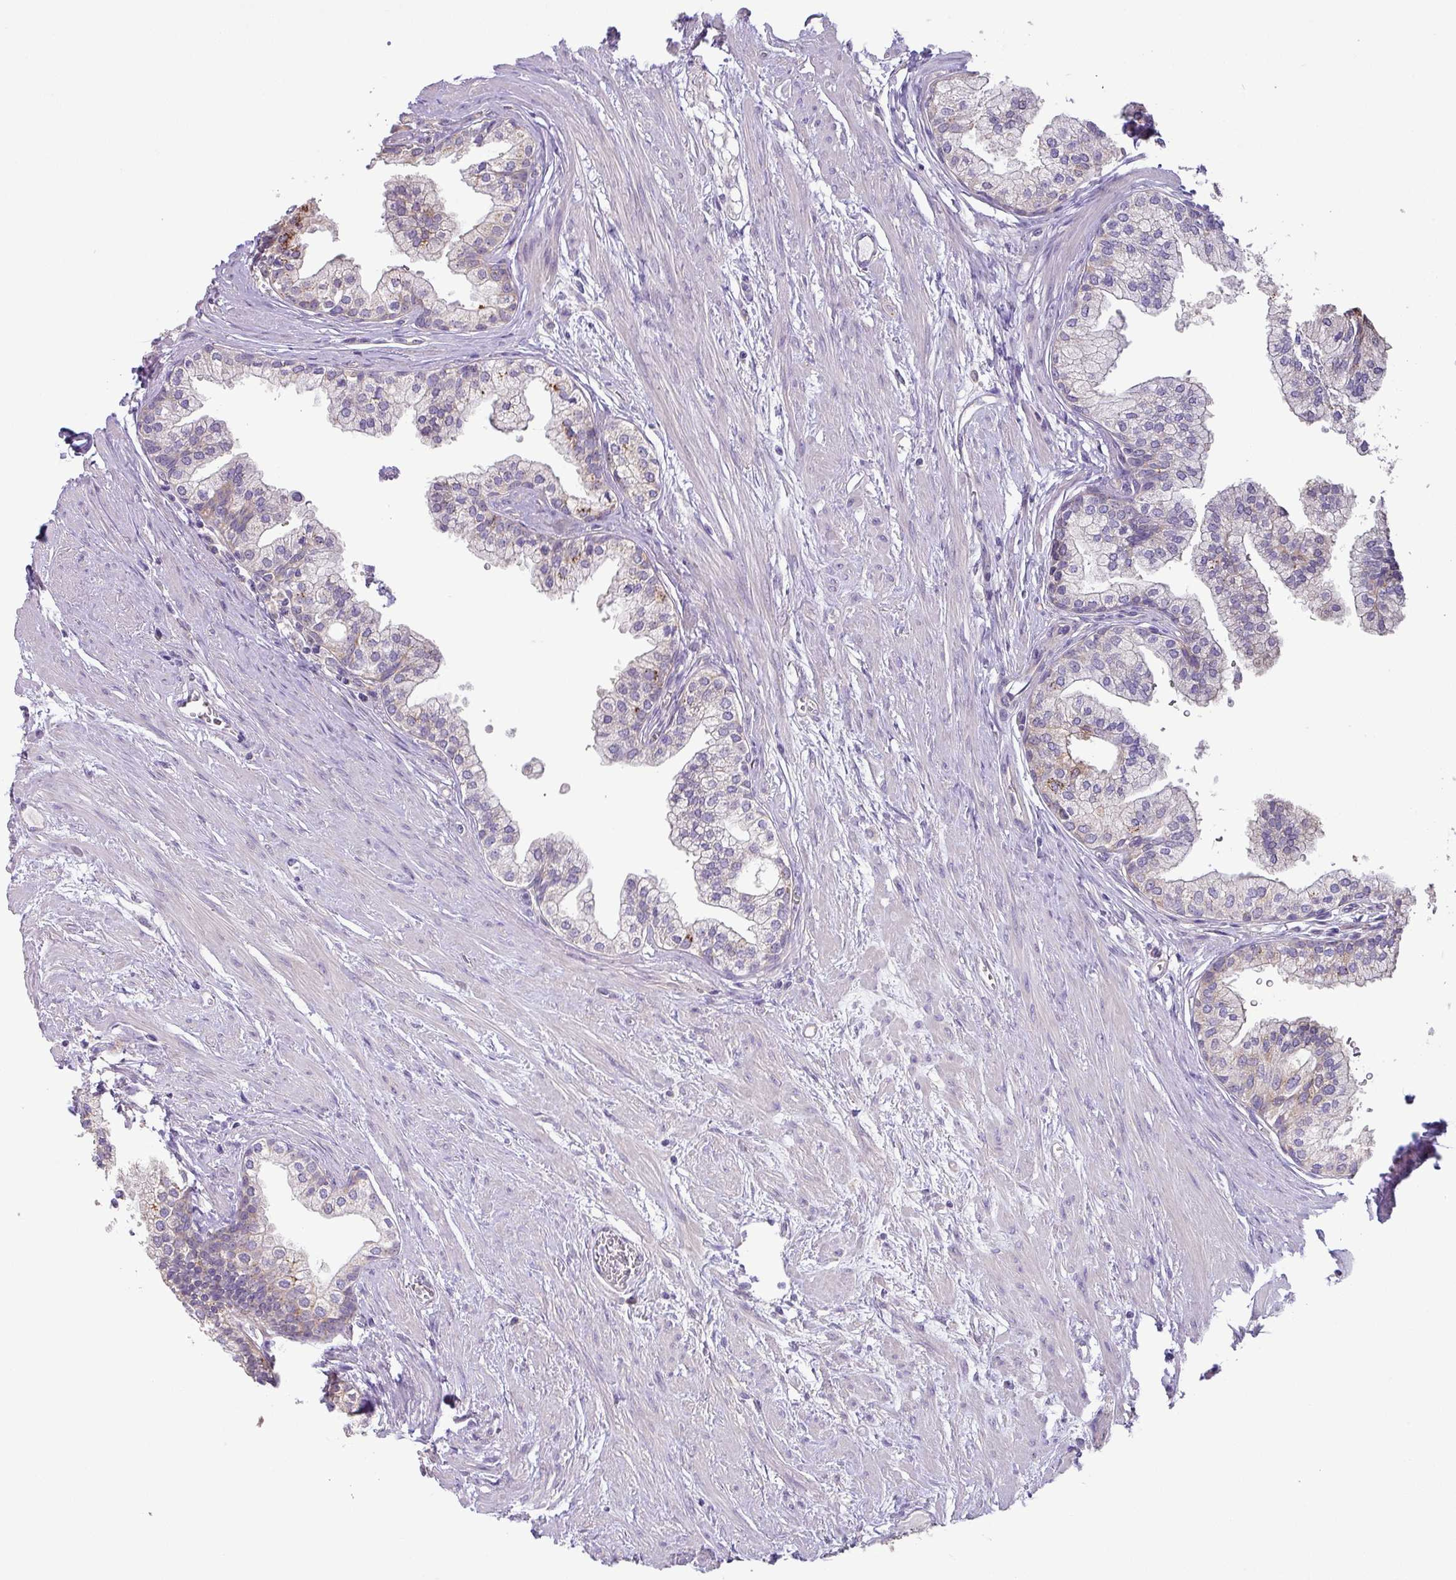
{"staining": {"intensity": "strong", "quantity": "<25%", "location": "cytoplasmic/membranous"}, "tissue": "prostate", "cell_type": "Glandular cells", "image_type": "normal", "snomed": [{"axis": "morphology", "description": "Normal tissue, NOS"}, {"axis": "topography", "description": "Prostate"}], "caption": "A photomicrograph of human prostate stained for a protein displays strong cytoplasmic/membranous brown staining in glandular cells. The staining is performed using DAB brown chromogen to label protein expression. The nuclei are counter-stained blue using hematoxylin.", "gene": "GALNT12", "patient": {"sex": "male", "age": 60}}